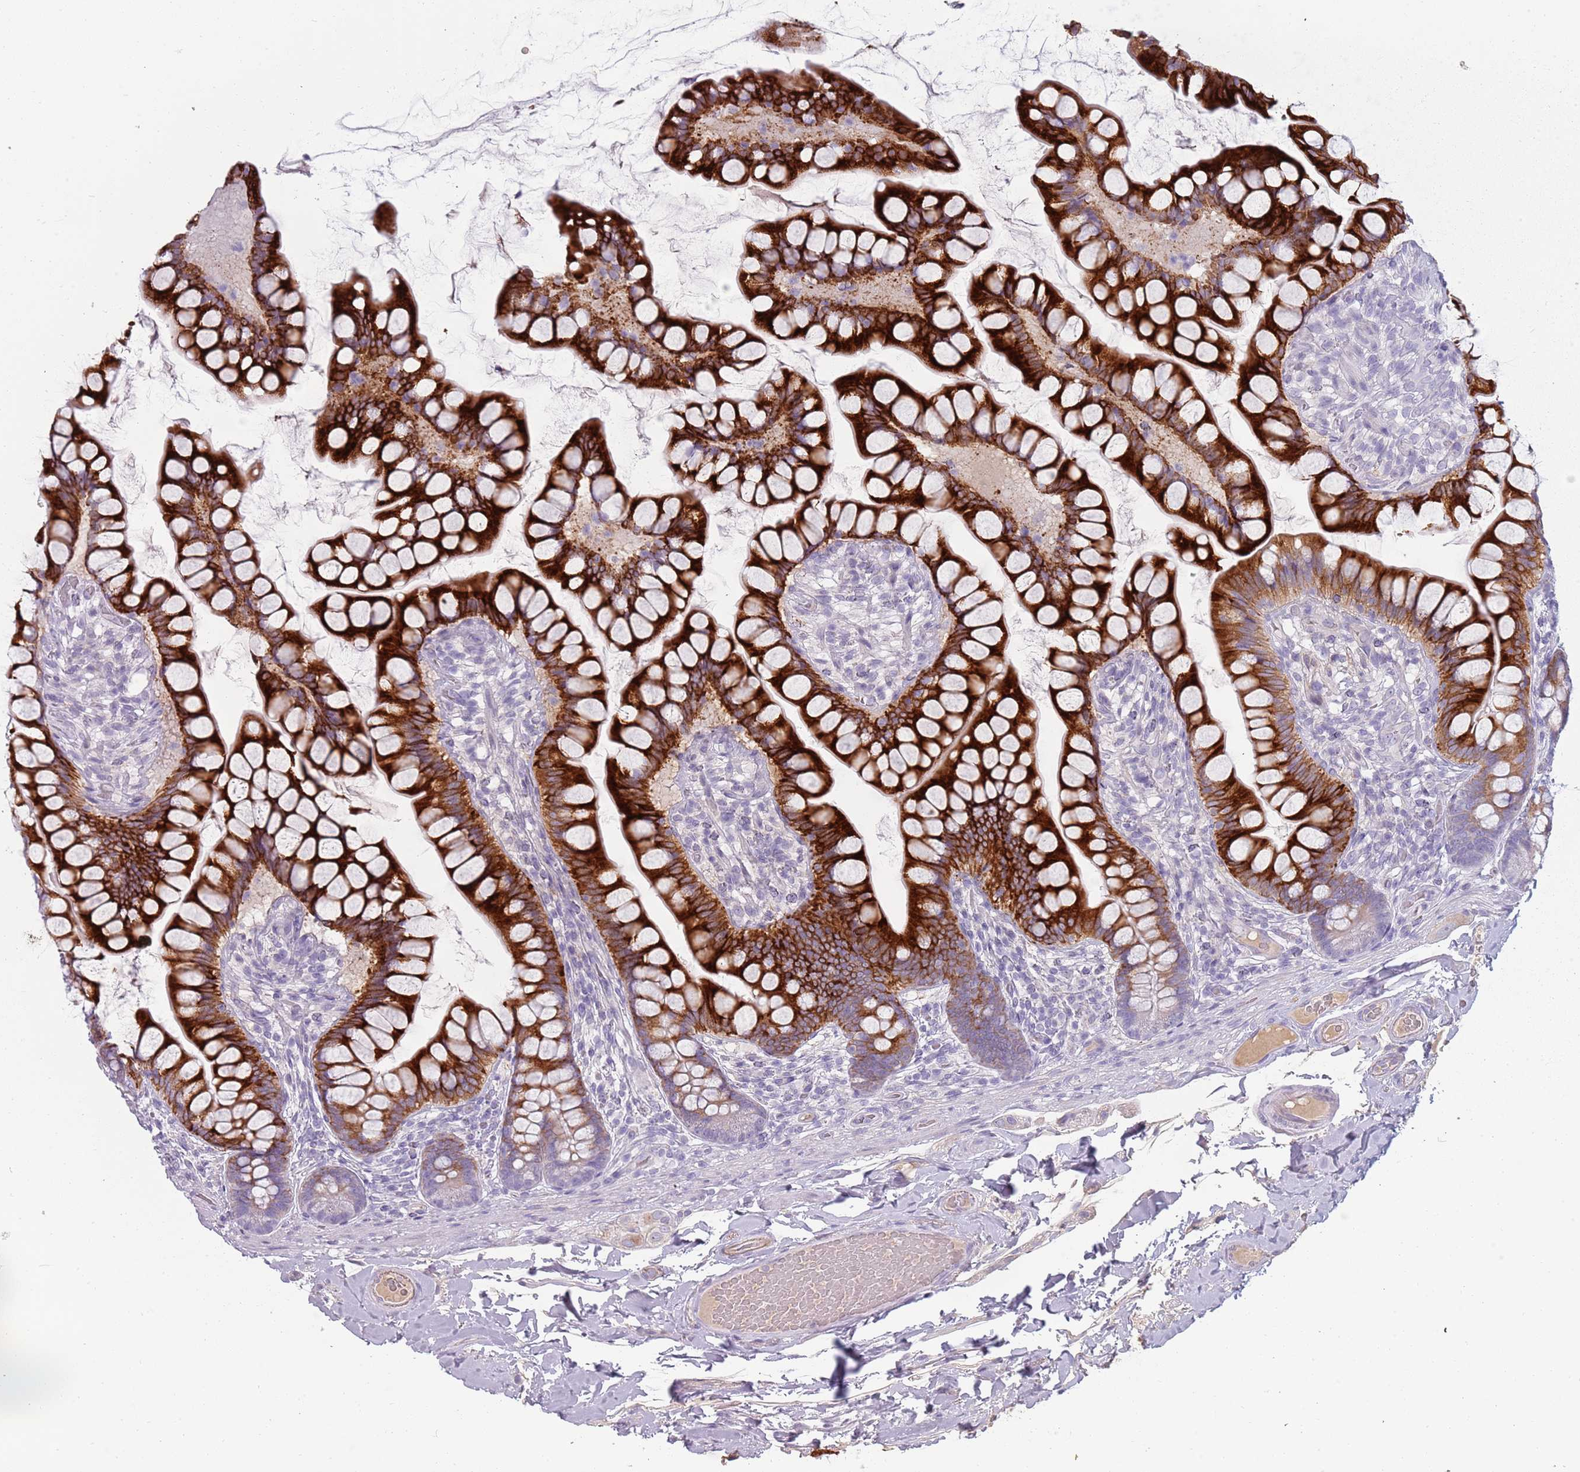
{"staining": {"intensity": "strong", "quantity": ">75%", "location": "cytoplasmic/membranous"}, "tissue": "small intestine", "cell_type": "Glandular cells", "image_type": "normal", "snomed": [{"axis": "morphology", "description": "Normal tissue, NOS"}, {"axis": "topography", "description": "Small intestine"}], "caption": "A brown stain highlights strong cytoplasmic/membranous positivity of a protein in glandular cells of benign human small intestine.", "gene": "TNFRSF6B", "patient": {"sex": "male", "age": 70}}